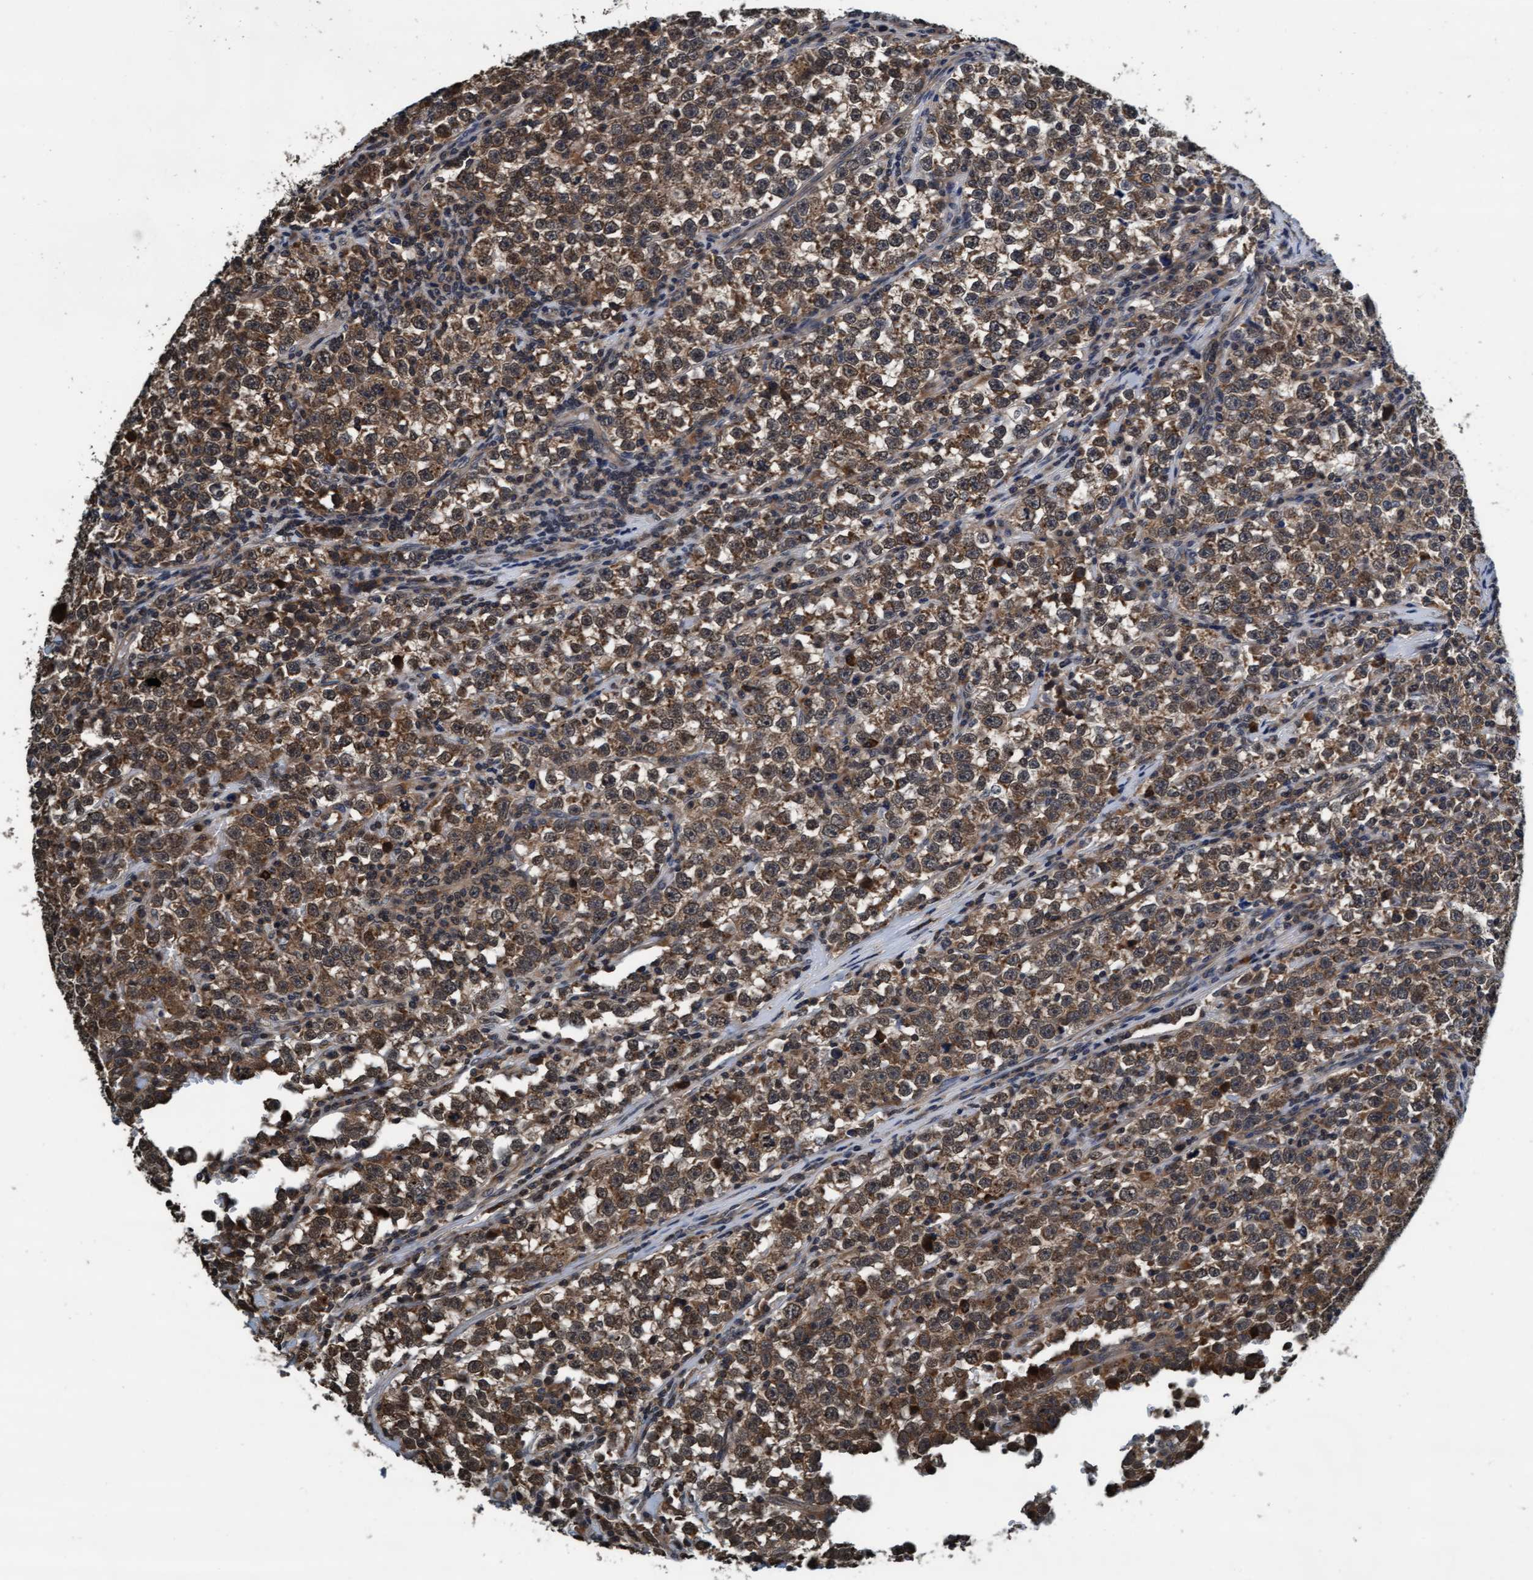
{"staining": {"intensity": "moderate", "quantity": ">75%", "location": "cytoplasmic/membranous,nuclear"}, "tissue": "testis cancer", "cell_type": "Tumor cells", "image_type": "cancer", "snomed": [{"axis": "morphology", "description": "Seminoma, NOS"}, {"axis": "topography", "description": "Testis"}], "caption": "Immunohistochemistry (IHC) (DAB) staining of human testis cancer shows moderate cytoplasmic/membranous and nuclear protein positivity in about >75% of tumor cells.", "gene": "WASF1", "patient": {"sex": "male", "age": 43}}